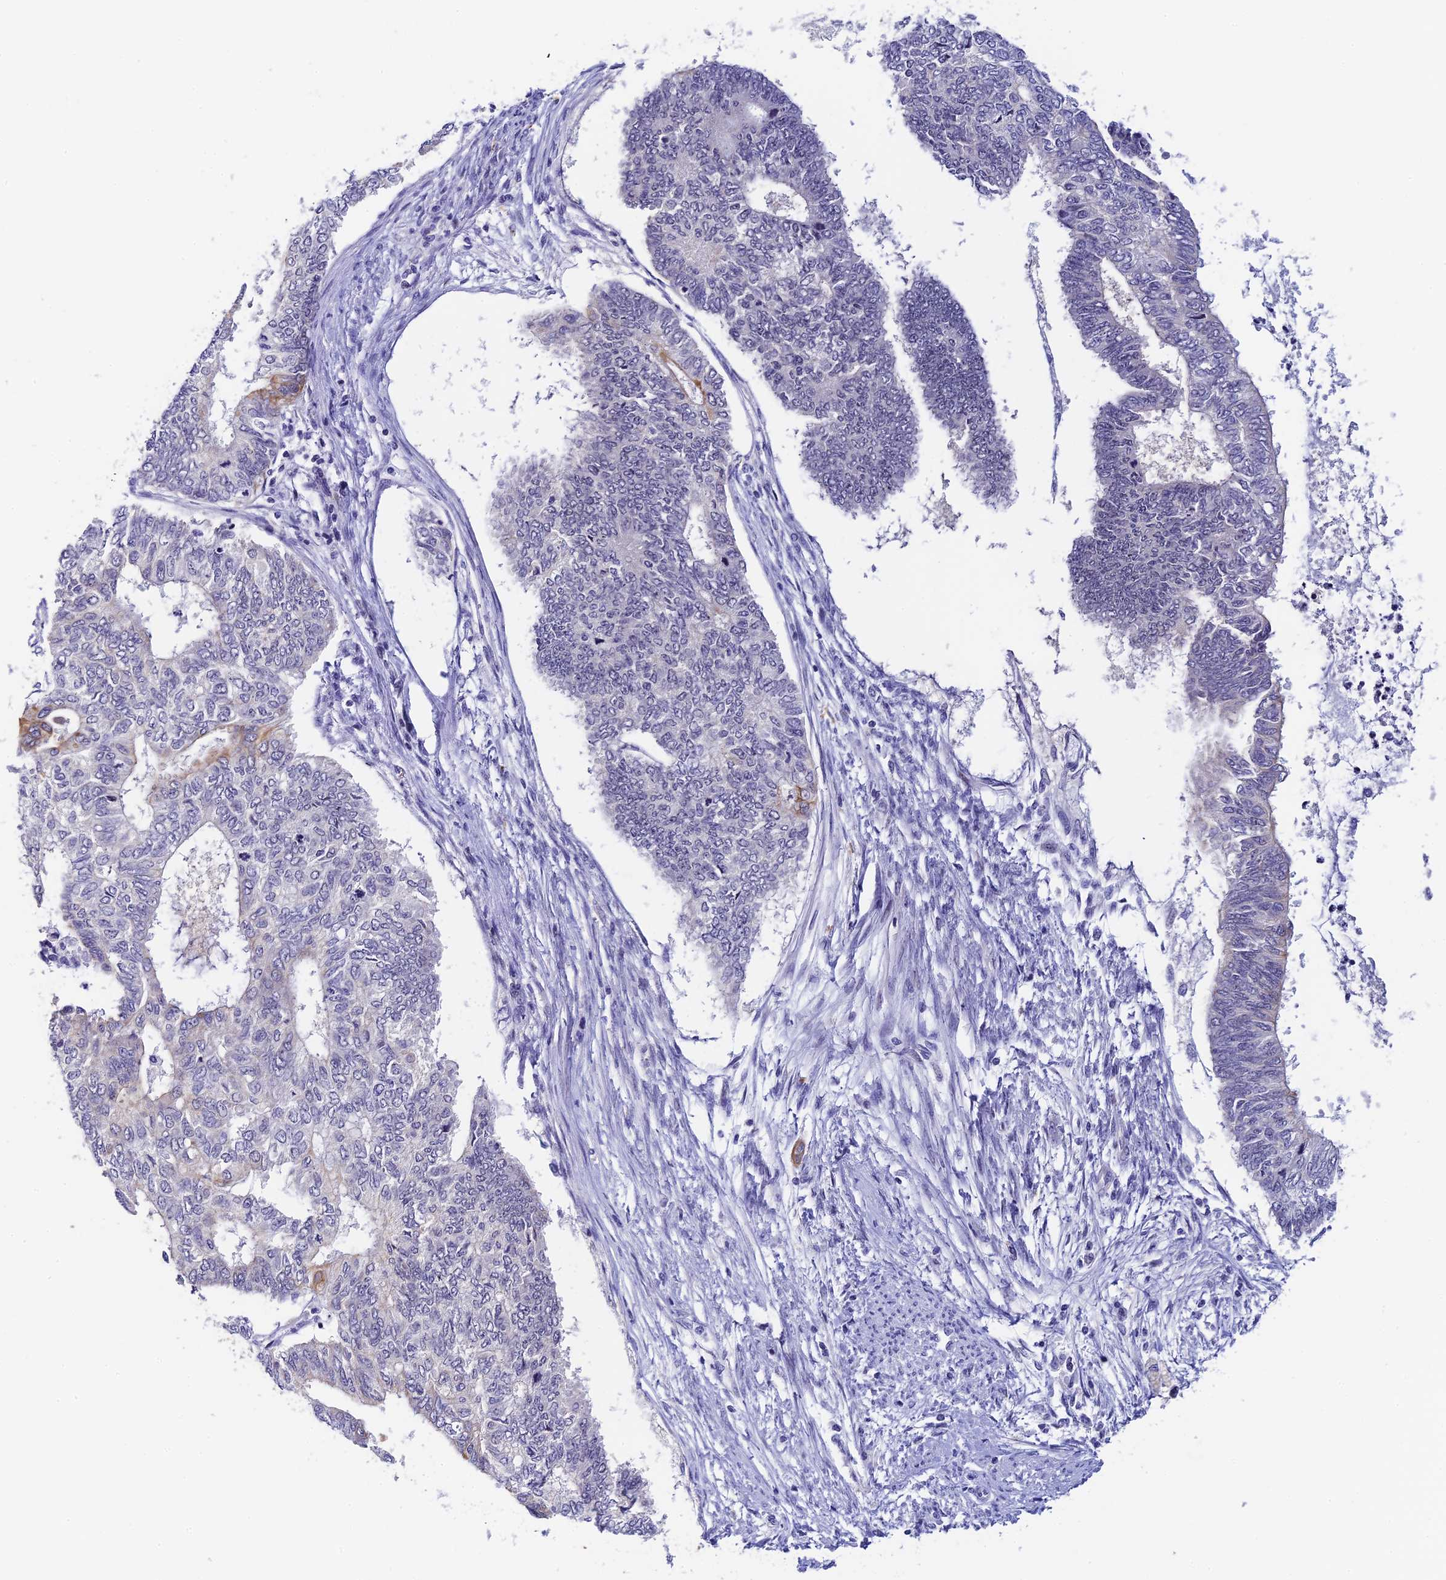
{"staining": {"intensity": "negative", "quantity": "none", "location": "none"}, "tissue": "endometrial cancer", "cell_type": "Tumor cells", "image_type": "cancer", "snomed": [{"axis": "morphology", "description": "Adenocarcinoma, NOS"}, {"axis": "topography", "description": "Endometrium"}], "caption": "An IHC photomicrograph of endometrial adenocarcinoma is shown. There is no staining in tumor cells of endometrial adenocarcinoma. (DAB (3,3'-diaminobenzidine) immunohistochemistry, high magnification).", "gene": "RASGEF1B", "patient": {"sex": "female", "age": 68}}